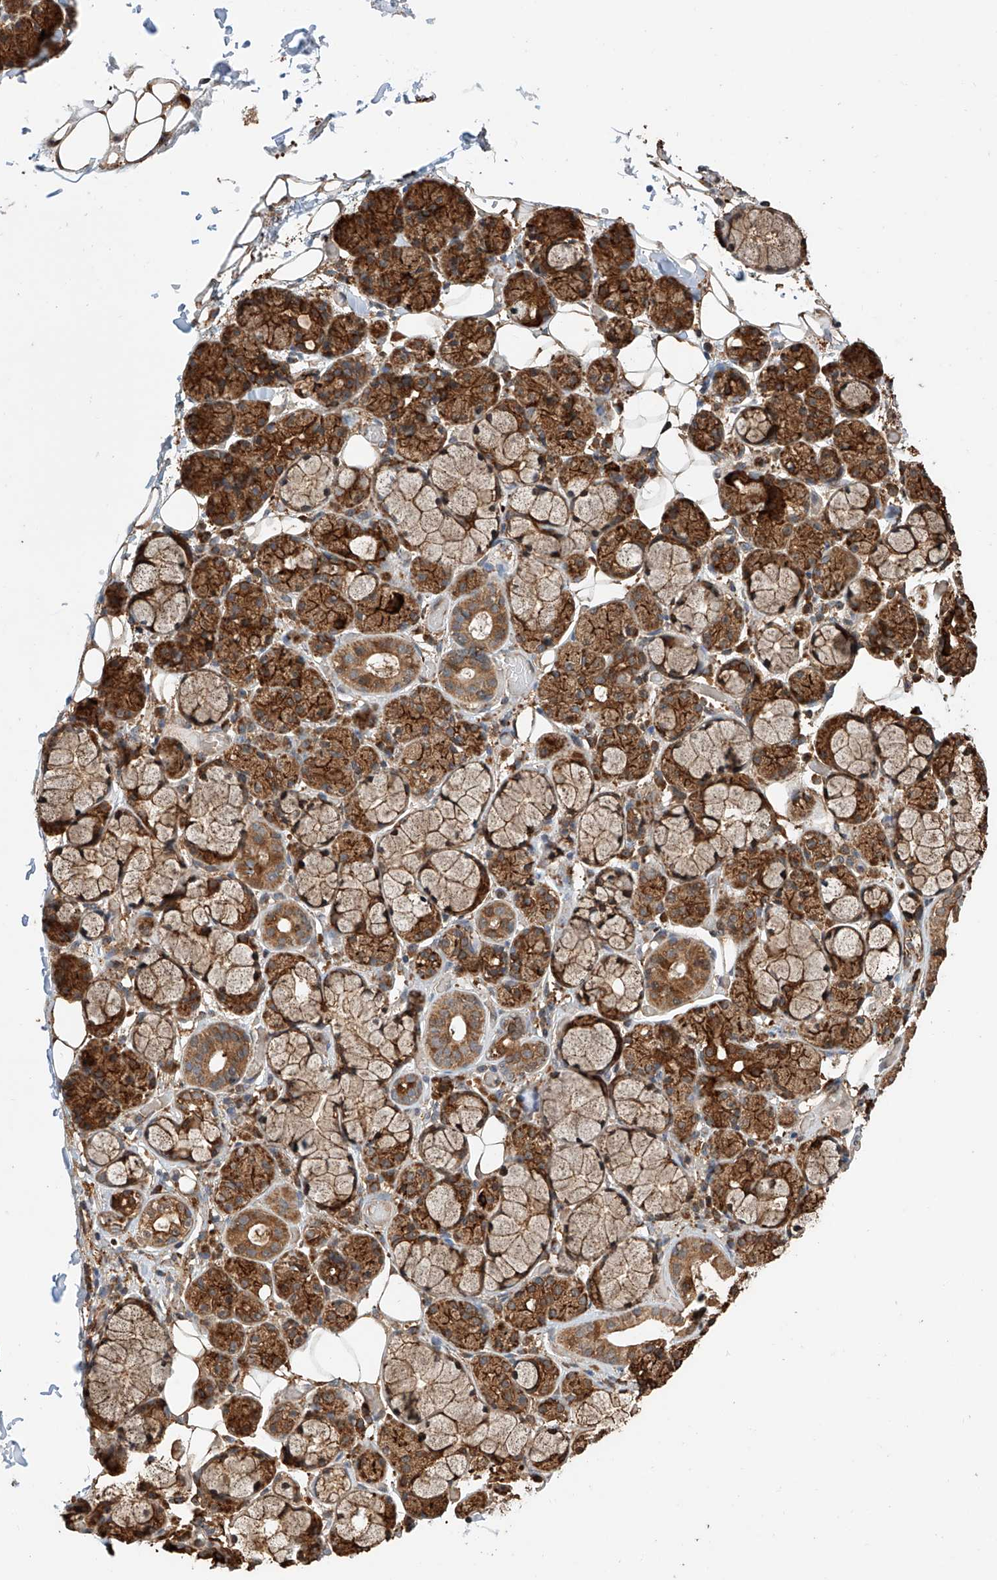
{"staining": {"intensity": "strong", "quantity": ">75%", "location": "cytoplasmic/membranous"}, "tissue": "salivary gland", "cell_type": "Glandular cells", "image_type": "normal", "snomed": [{"axis": "morphology", "description": "Normal tissue, NOS"}, {"axis": "topography", "description": "Salivary gland"}], "caption": "Salivary gland stained for a protein (brown) exhibits strong cytoplasmic/membranous positive positivity in about >75% of glandular cells.", "gene": "DNAH8", "patient": {"sex": "male", "age": 63}}